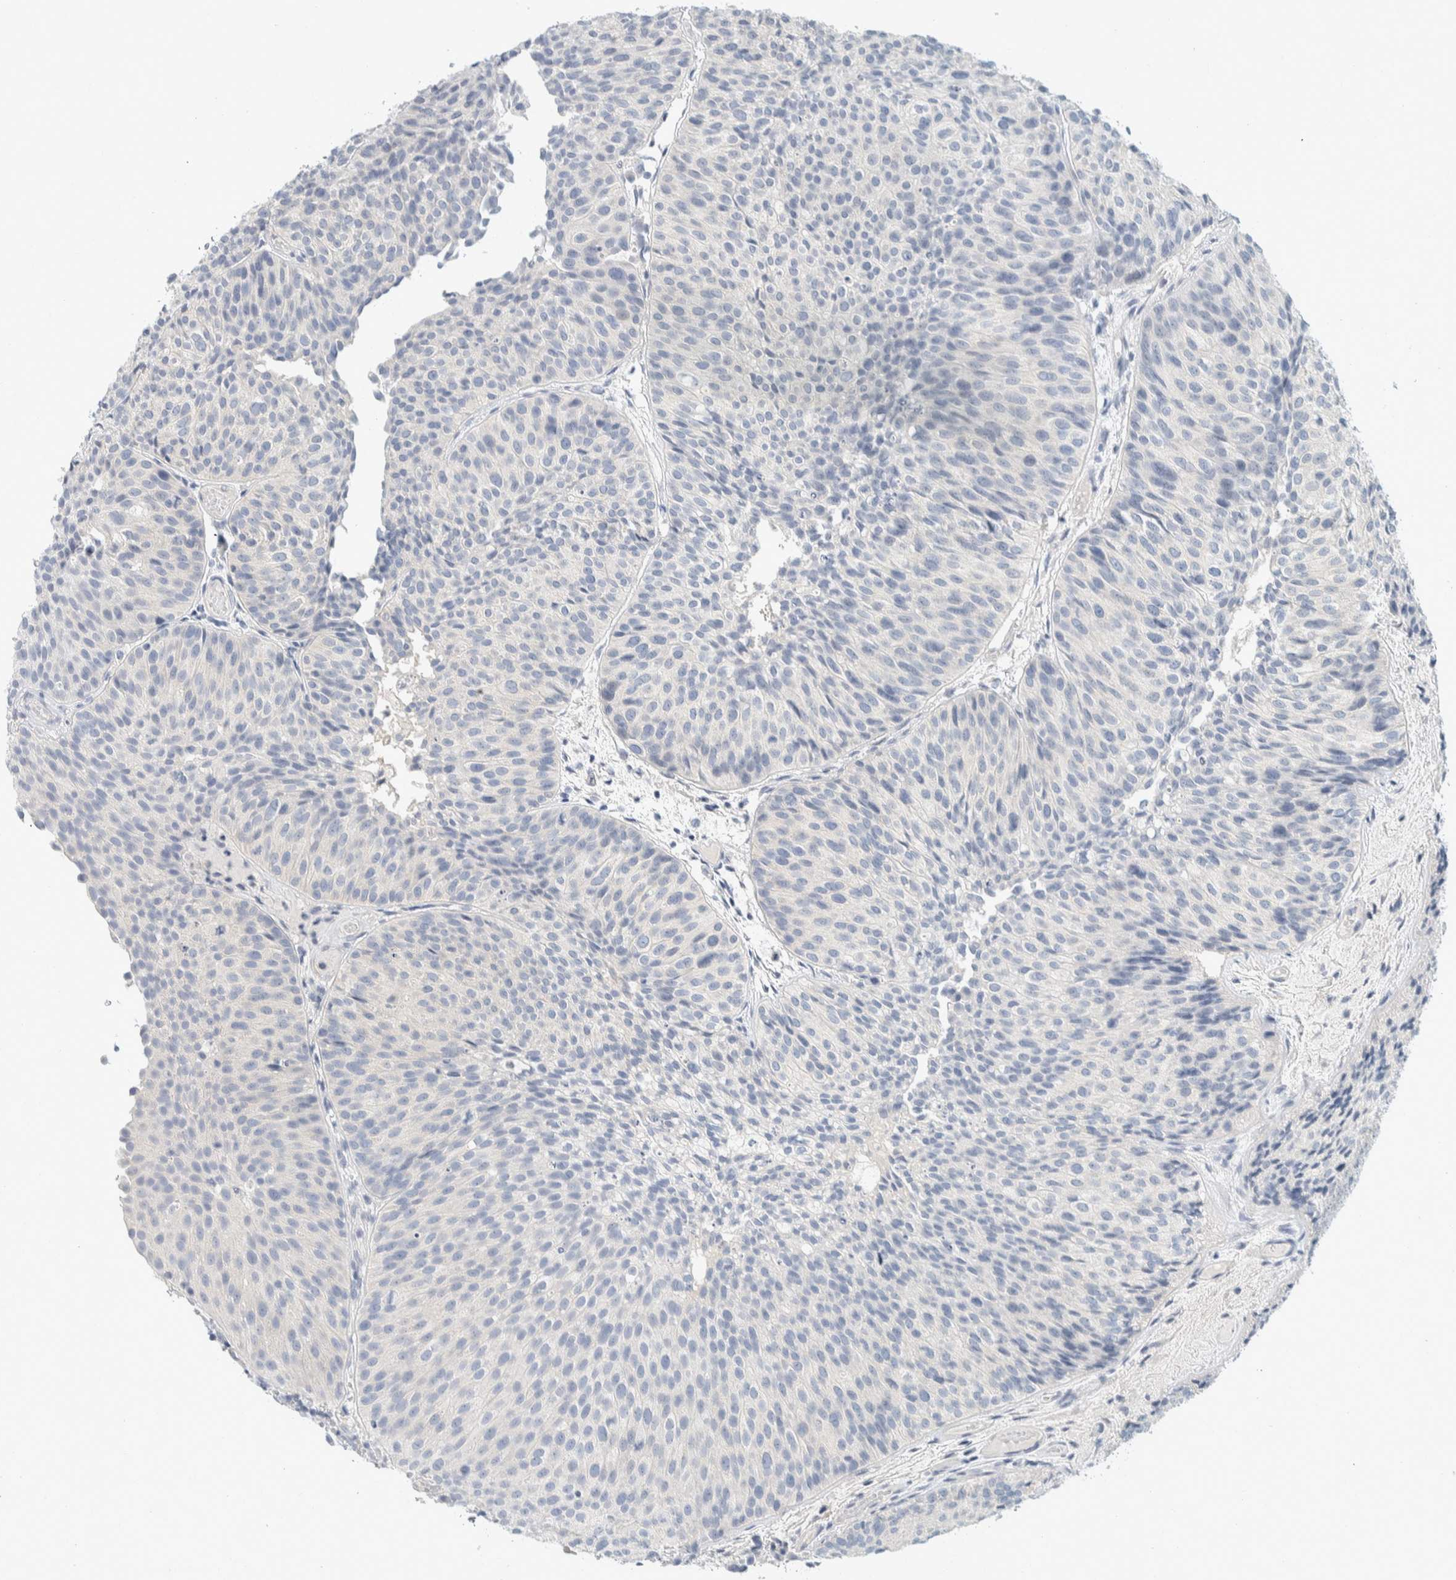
{"staining": {"intensity": "negative", "quantity": "none", "location": "none"}, "tissue": "urothelial cancer", "cell_type": "Tumor cells", "image_type": "cancer", "snomed": [{"axis": "morphology", "description": "Urothelial carcinoma, Low grade"}, {"axis": "topography", "description": "Urinary bladder"}], "caption": "Immunohistochemical staining of urothelial carcinoma (low-grade) displays no significant staining in tumor cells.", "gene": "ALOX12B", "patient": {"sex": "male", "age": 86}}